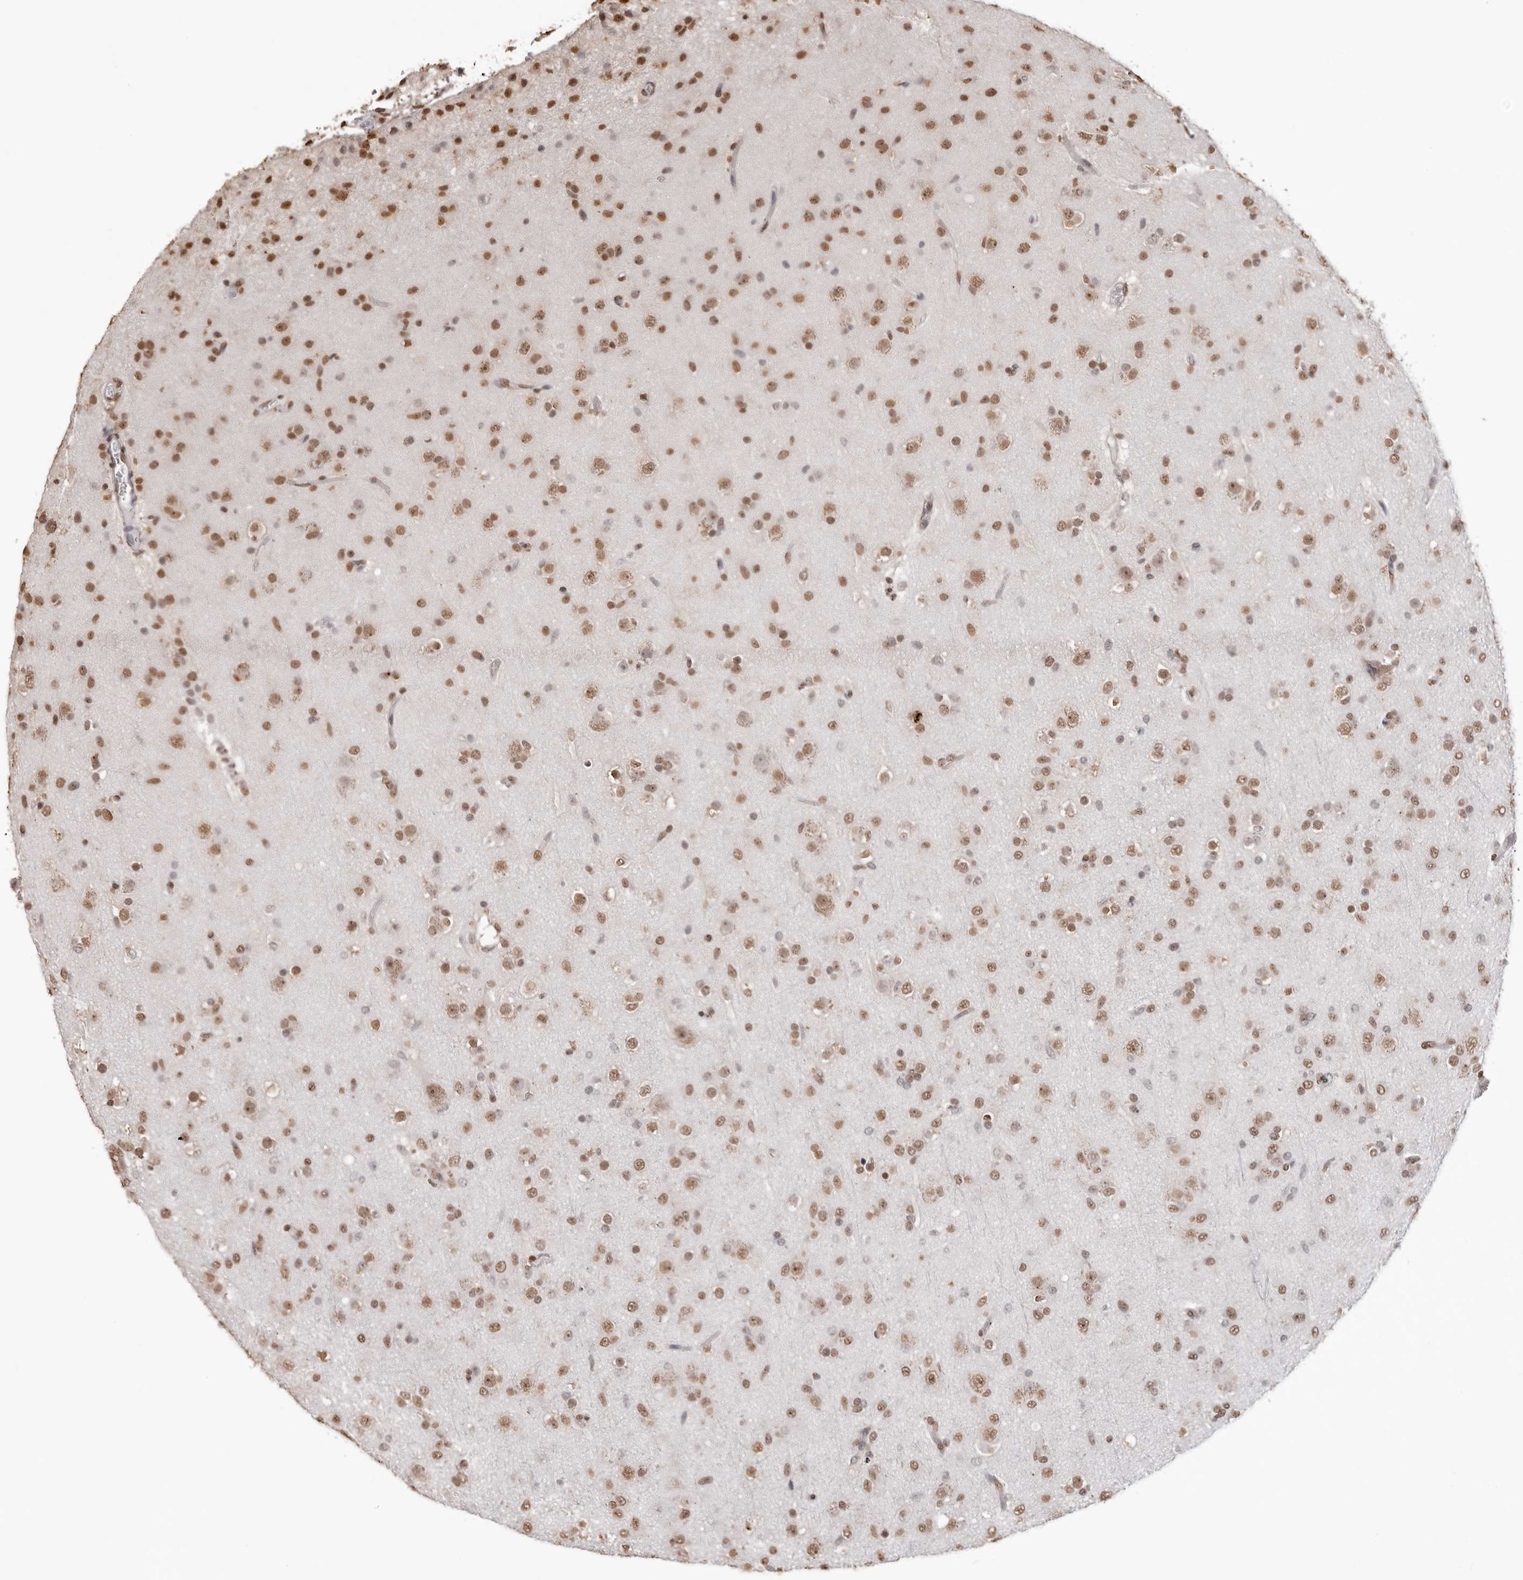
{"staining": {"intensity": "moderate", "quantity": ">75%", "location": "nuclear"}, "tissue": "glioma", "cell_type": "Tumor cells", "image_type": "cancer", "snomed": [{"axis": "morphology", "description": "Glioma, malignant, Low grade"}, {"axis": "topography", "description": "Brain"}], "caption": "Low-grade glioma (malignant) tissue demonstrates moderate nuclear positivity in about >75% of tumor cells, visualized by immunohistochemistry.", "gene": "OLIG3", "patient": {"sex": "male", "age": 65}}